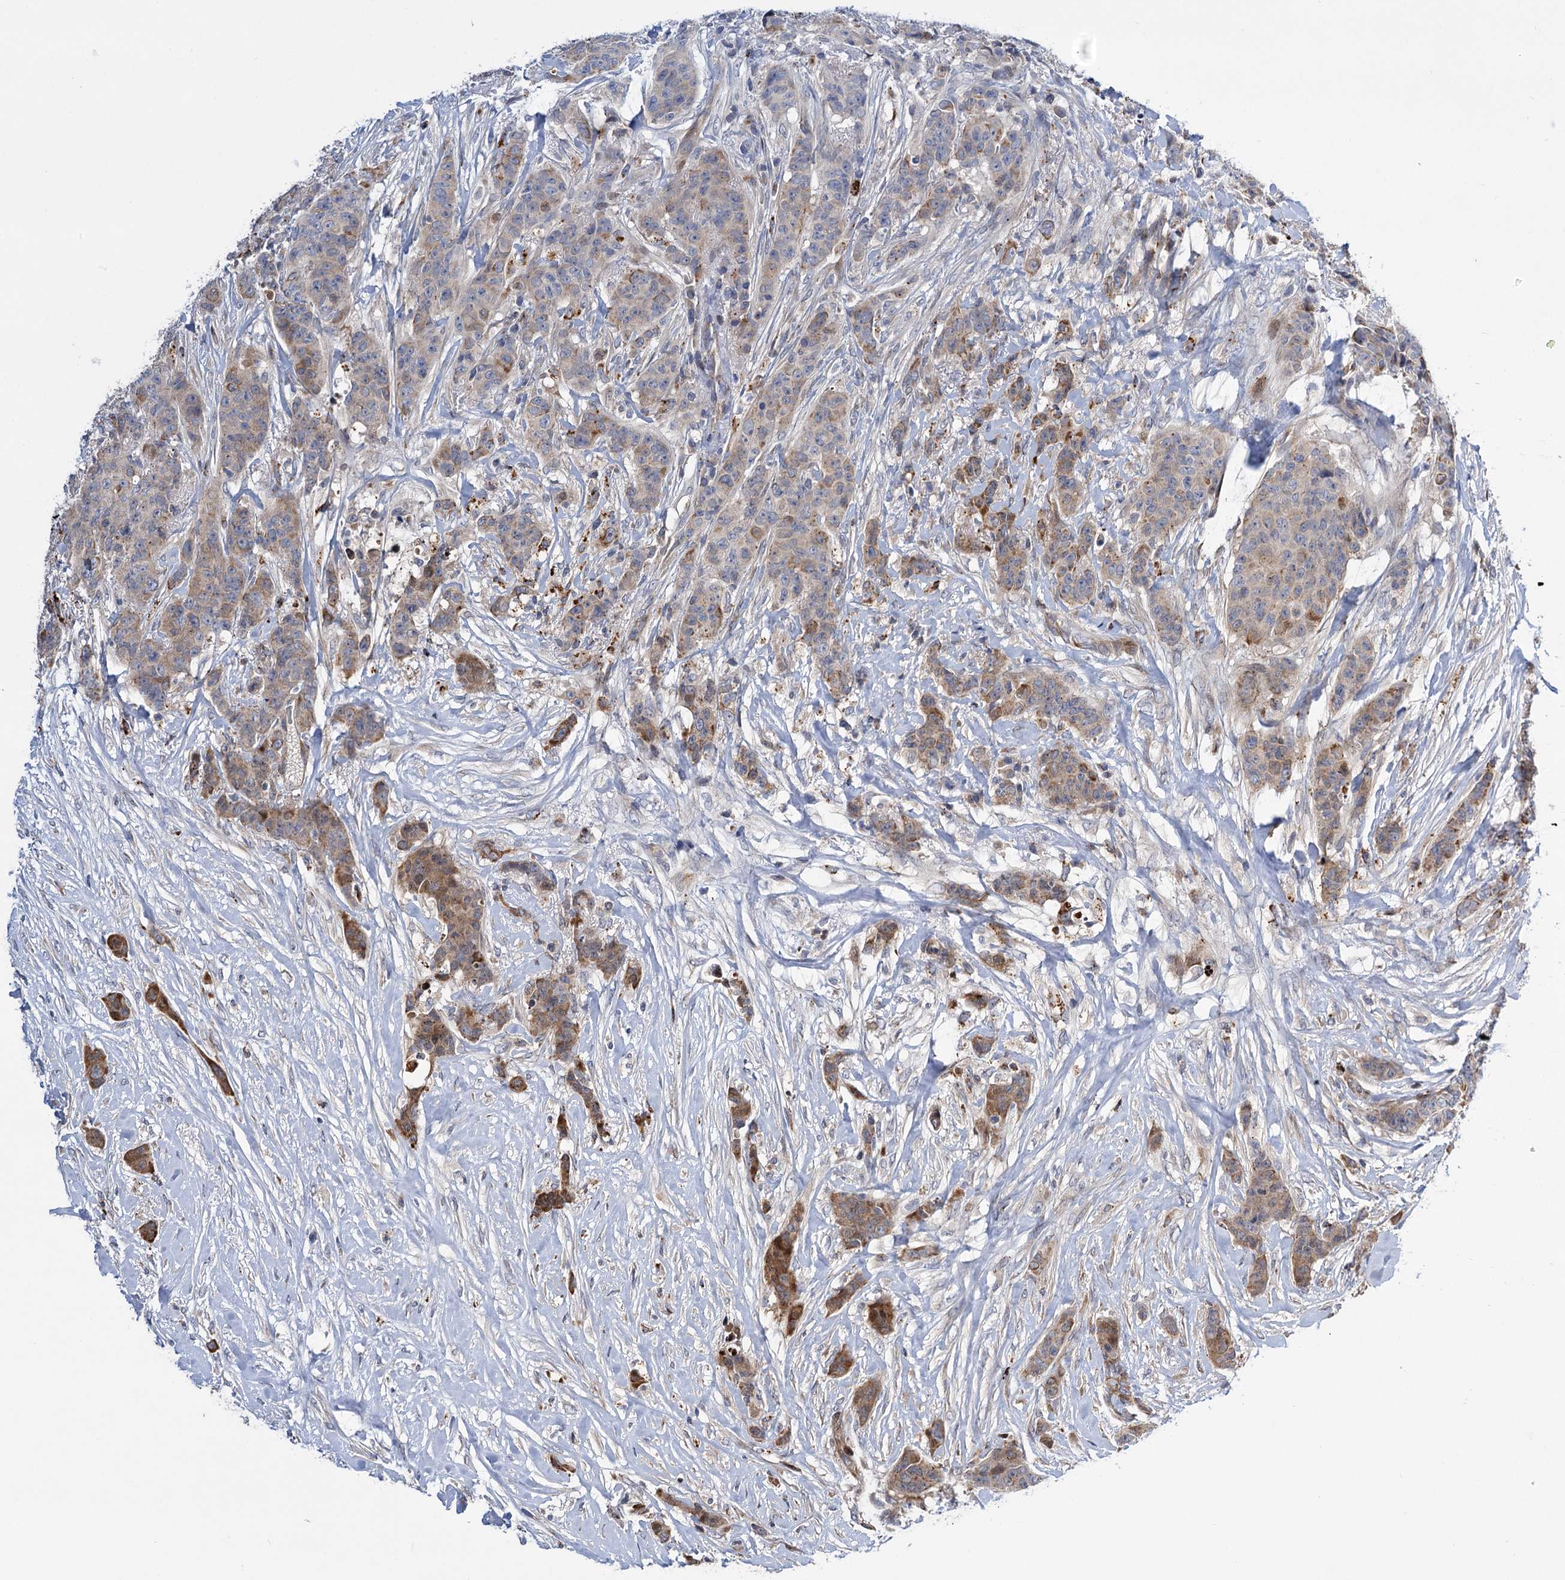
{"staining": {"intensity": "moderate", "quantity": "<25%", "location": "cytoplasmic/membranous"}, "tissue": "breast cancer", "cell_type": "Tumor cells", "image_type": "cancer", "snomed": [{"axis": "morphology", "description": "Duct carcinoma"}, {"axis": "topography", "description": "Breast"}], "caption": "The image displays staining of breast invasive ductal carcinoma, revealing moderate cytoplasmic/membranous protein expression (brown color) within tumor cells. (DAB = brown stain, brightfield microscopy at high magnification).", "gene": "UBR1", "patient": {"sex": "female", "age": 40}}